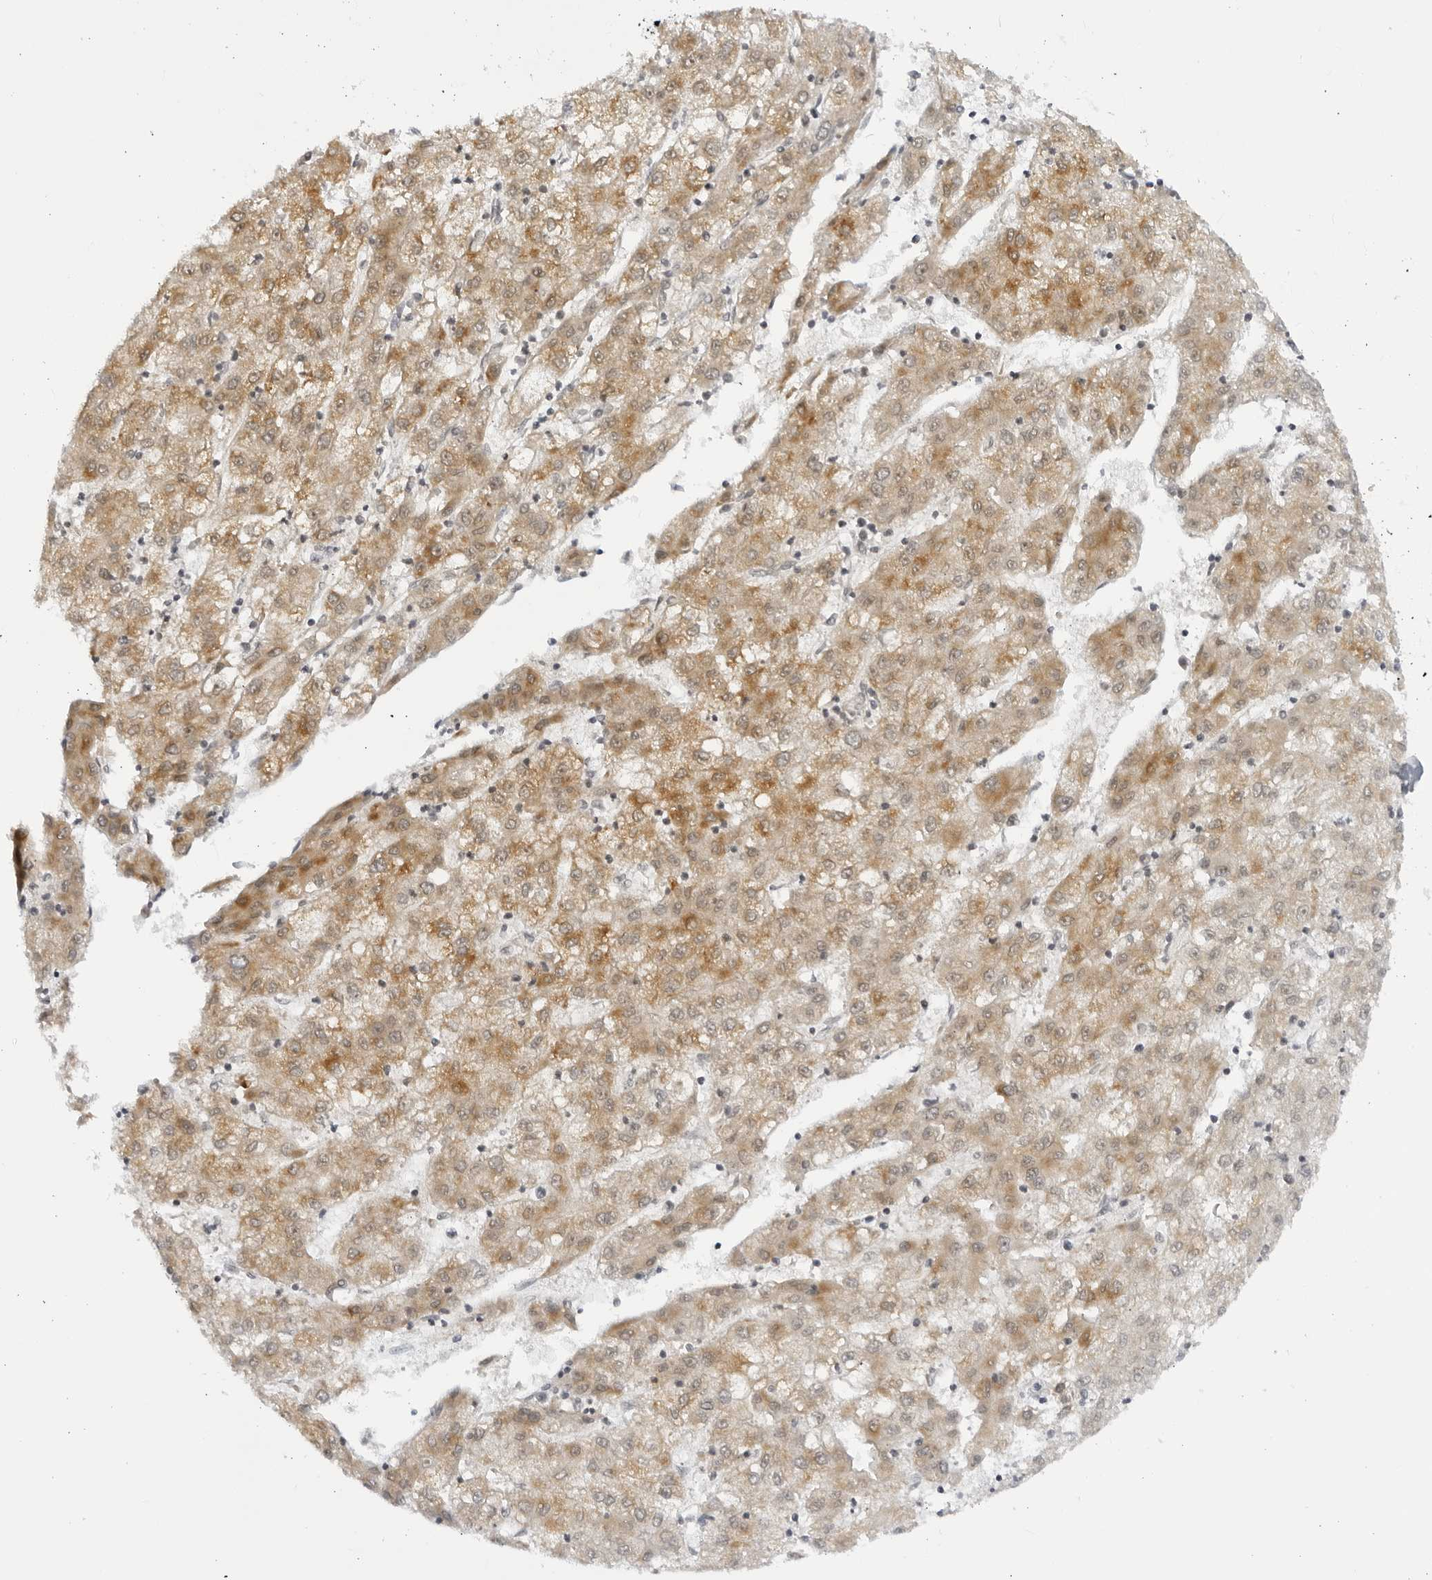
{"staining": {"intensity": "moderate", "quantity": ">75%", "location": "cytoplasmic/membranous"}, "tissue": "liver cancer", "cell_type": "Tumor cells", "image_type": "cancer", "snomed": [{"axis": "morphology", "description": "Carcinoma, Hepatocellular, NOS"}, {"axis": "topography", "description": "Liver"}], "caption": "The micrograph exhibits a brown stain indicating the presence of a protein in the cytoplasmic/membranous of tumor cells in hepatocellular carcinoma (liver).", "gene": "CNBD1", "patient": {"sex": "male", "age": 72}}